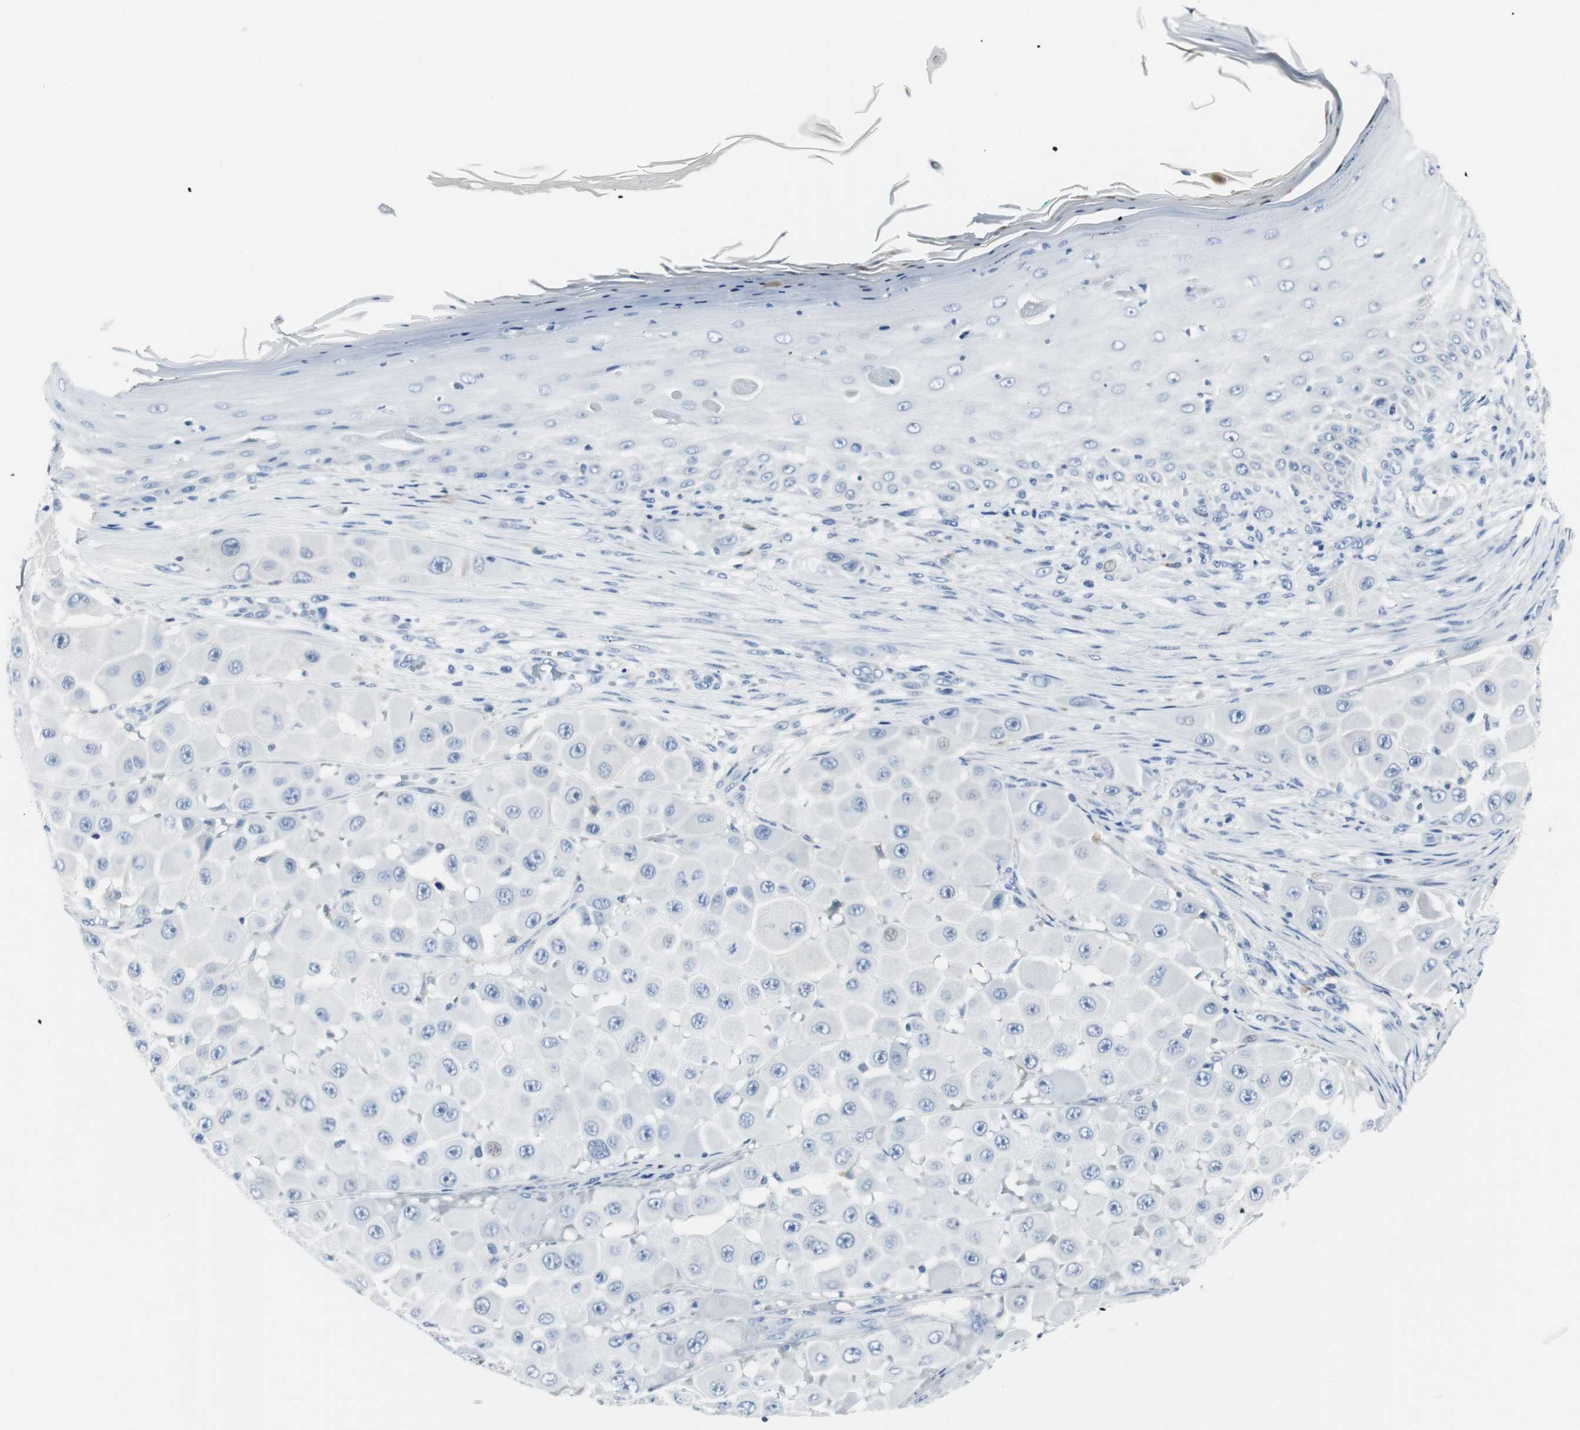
{"staining": {"intensity": "negative", "quantity": "none", "location": "none"}, "tissue": "melanoma", "cell_type": "Tumor cells", "image_type": "cancer", "snomed": [{"axis": "morphology", "description": "Malignant melanoma, NOS"}, {"axis": "topography", "description": "Skin"}], "caption": "The immunohistochemistry (IHC) image has no significant expression in tumor cells of melanoma tissue.", "gene": "GAP43", "patient": {"sex": "female", "age": 81}}